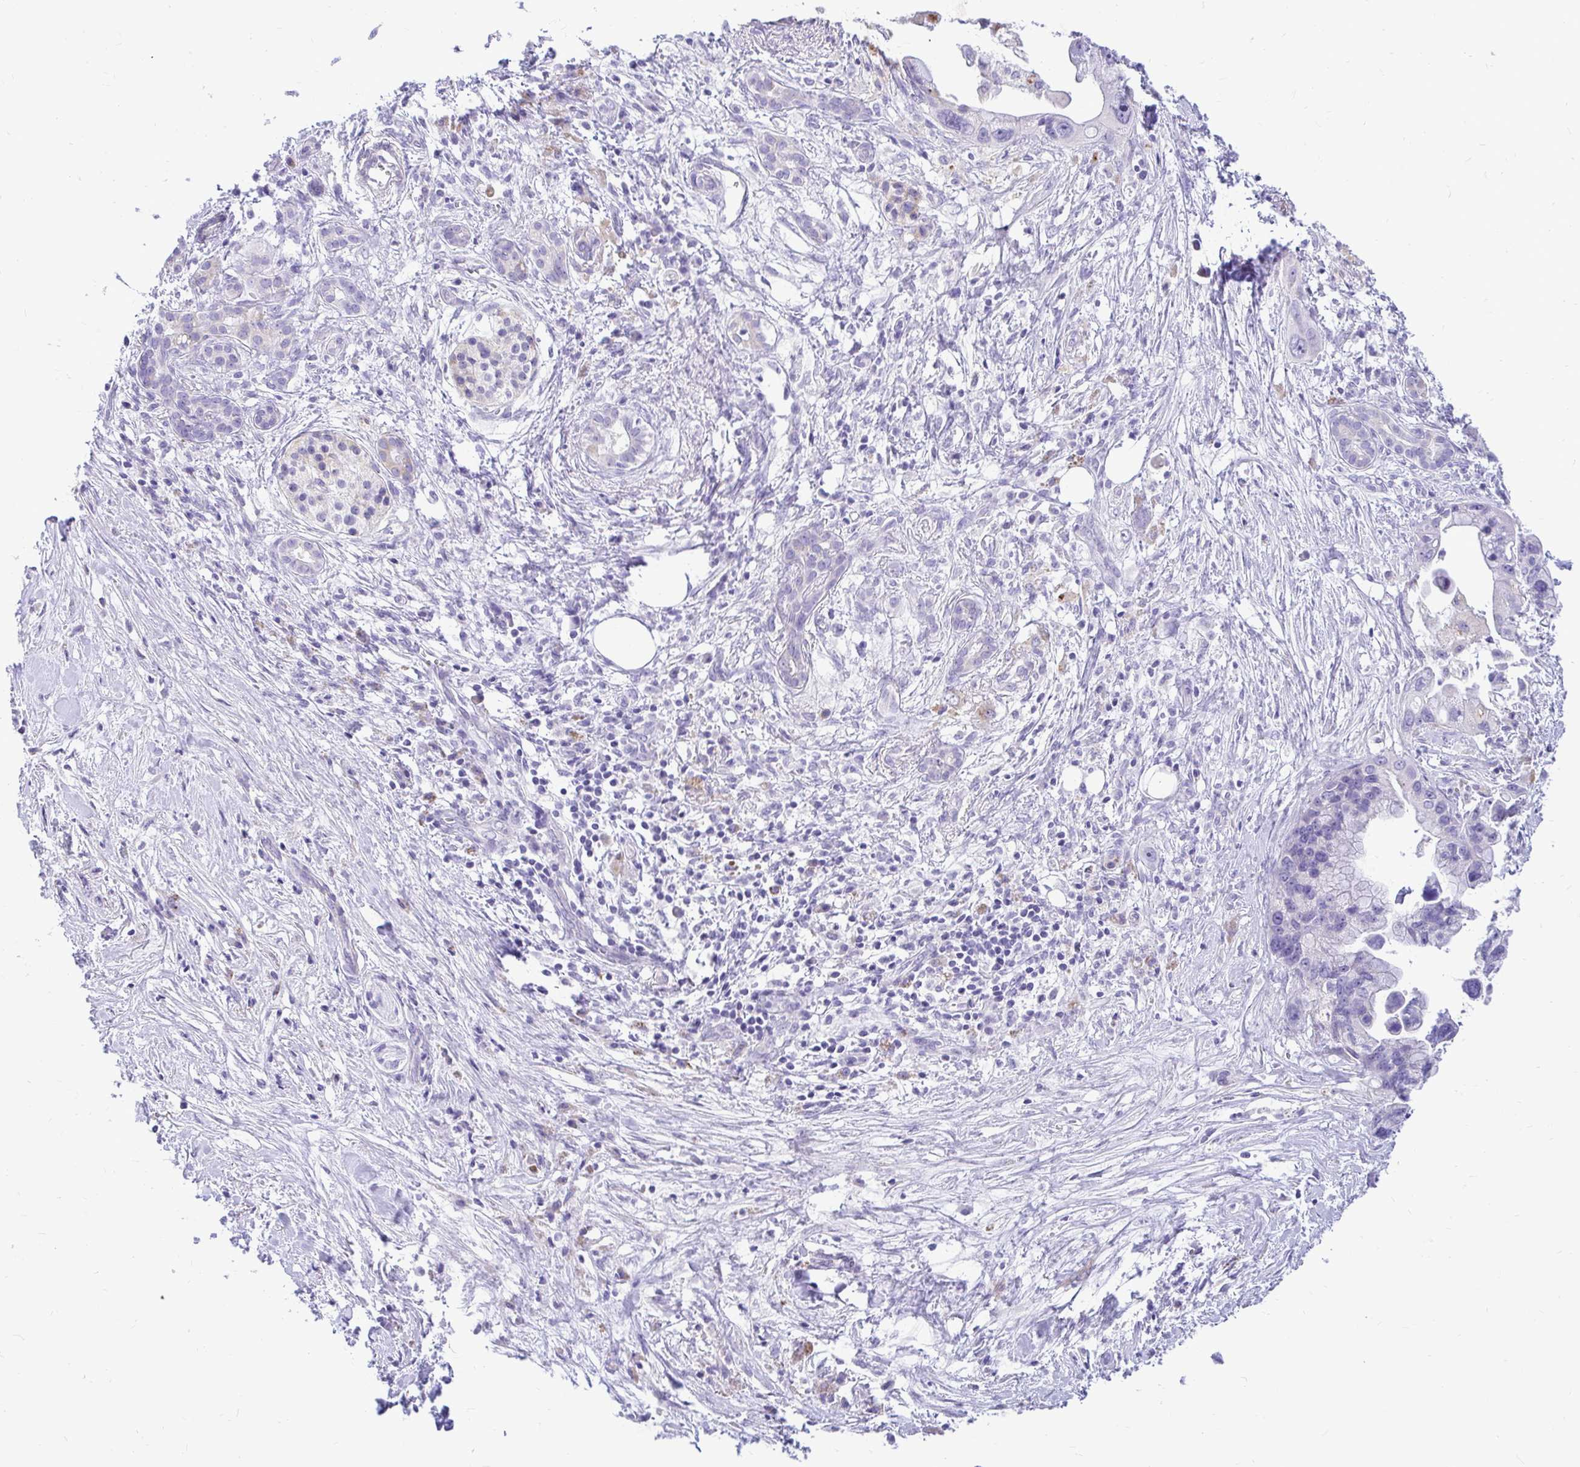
{"staining": {"intensity": "negative", "quantity": "none", "location": "none"}, "tissue": "pancreatic cancer", "cell_type": "Tumor cells", "image_type": "cancer", "snomed": [{"axis": "morphology", "description": "Adenocarcinoma, NOS"}, {"axis": "topography", "description": "Pancreas"}], "caption": "The image displays no staining of tumor cells in pancreatic adenocarcinoma.", "gene": "PKN3", "patient": {"sex": "female", "age": 83}}